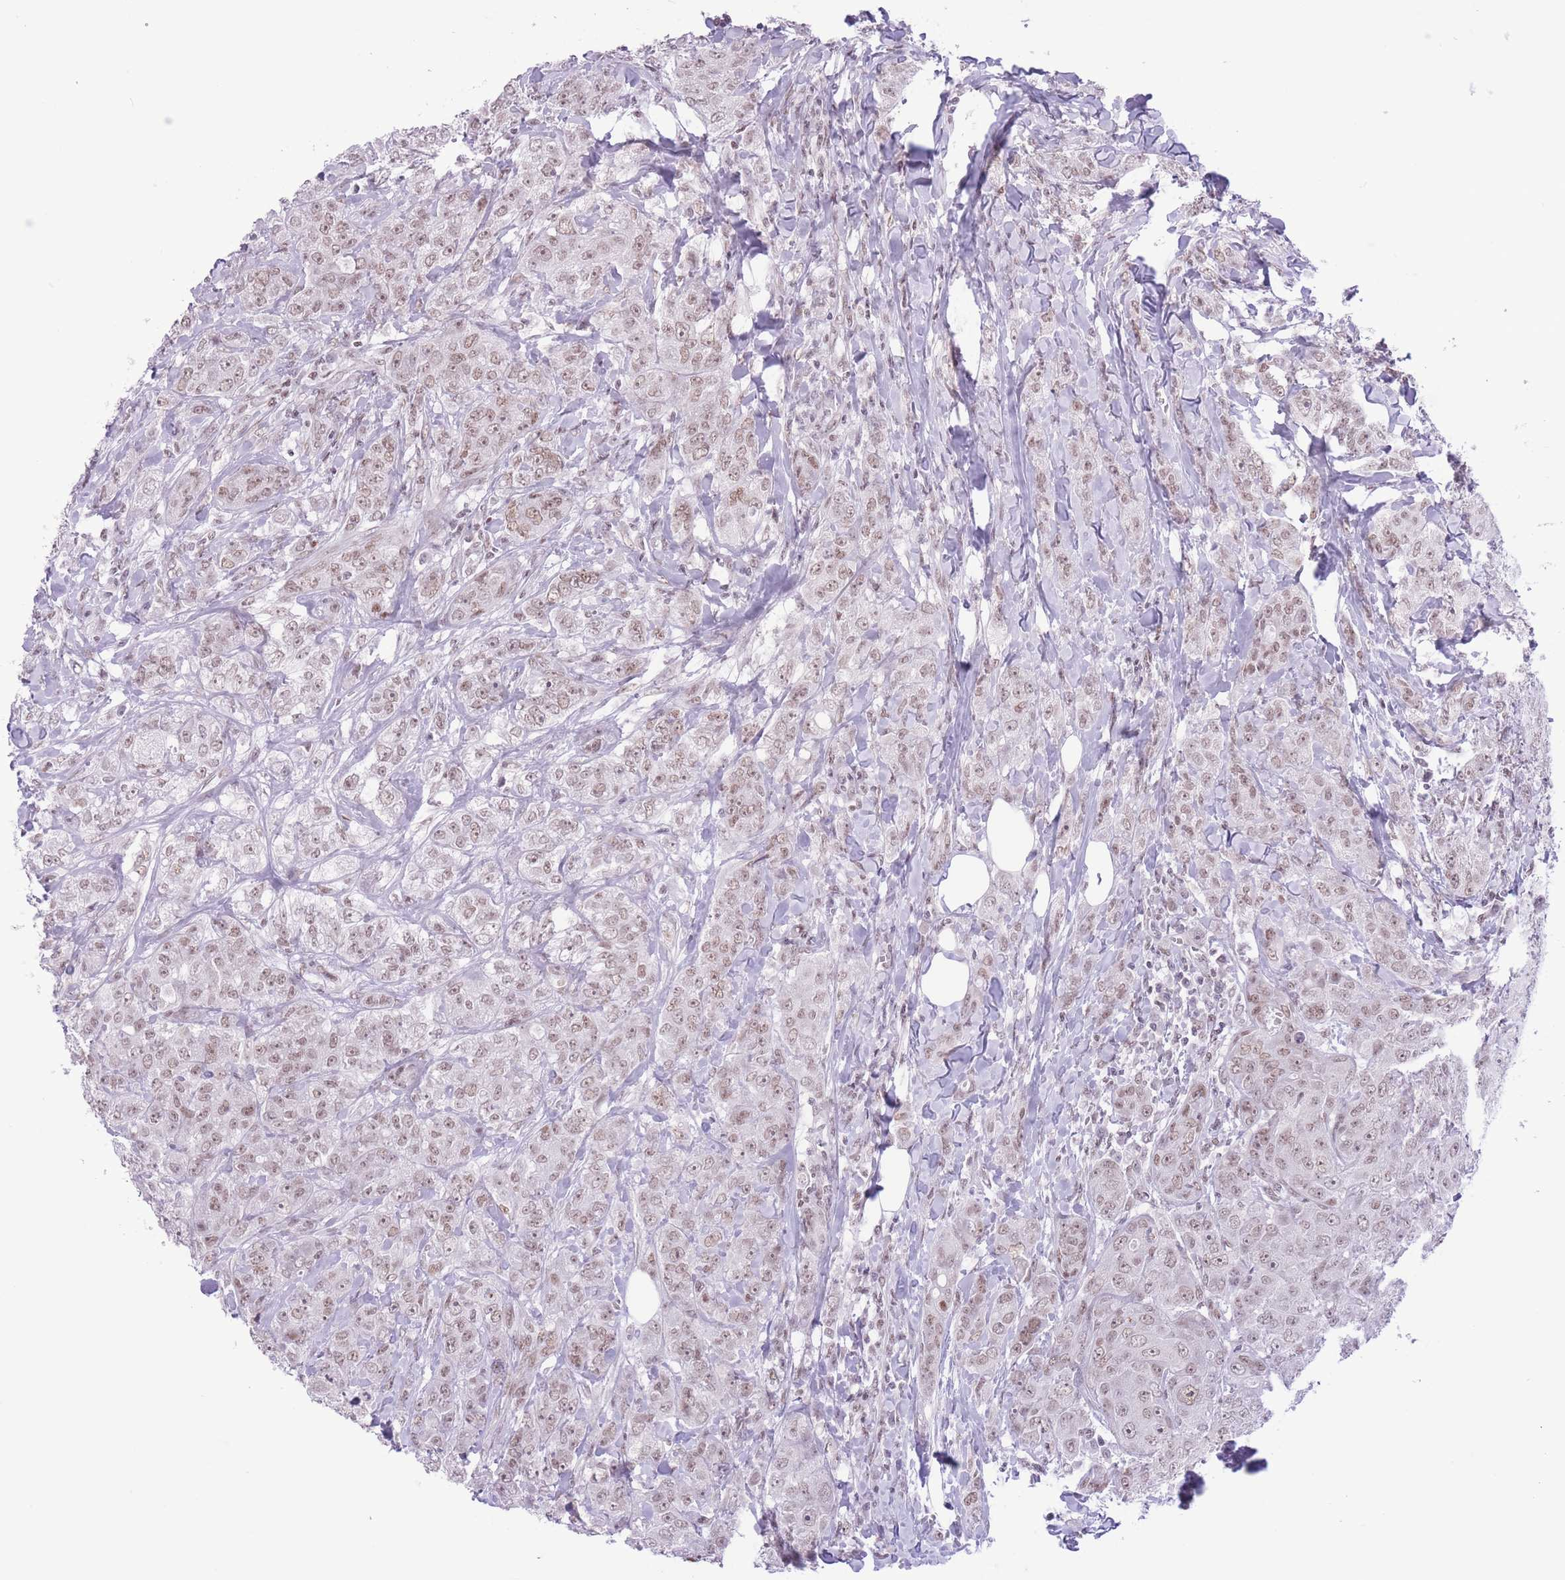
{"staining": {"intensity": "moderate", "quantity": ">75%", "location": "nuclear"}, "tissue": "breast cancer", "cell_type": "Tumor cells", "image_type": "cancer", "snomed": [{"axis": "morphology", "description": "Duct carcinoma"}, {"axis": "topography", "description": "Breast"}], "caption": "Immunohistochemistry (IHC) (DAB (3,3'-diaminobenzidine)) staining of human breast cancer (invasive ductal carcinoma) displays moderate nuclear protein expression in about >75% of tumor cells.", "gene": "ZBED5", "patient": {"sex": "female", "age": 43}}